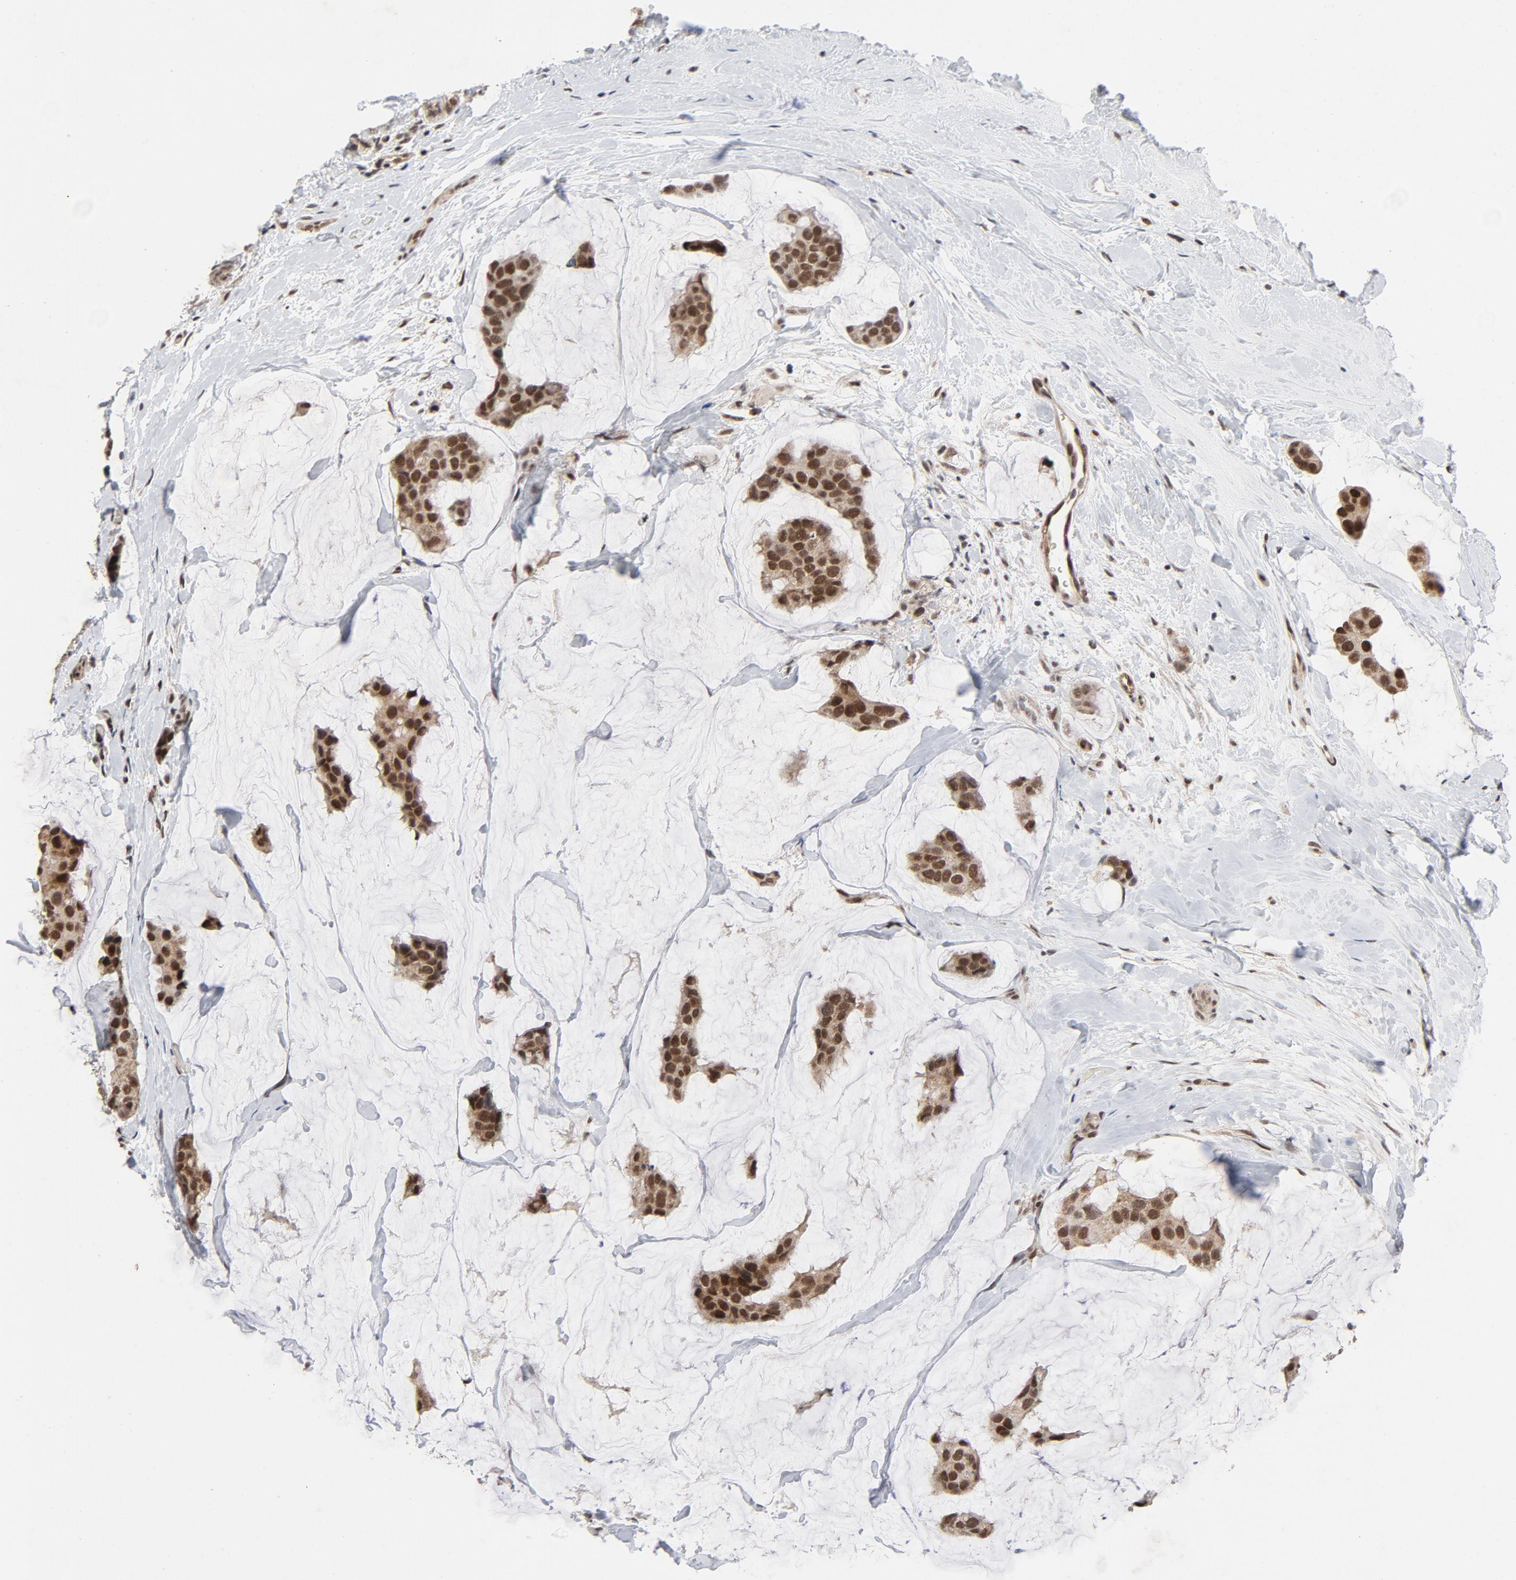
{"staining": {"intensity": "strong", "quantity": ">75%", "location": "nuclear"}, "tissue": "breast cancer", "cell_type": "Tumor cells", "image_type": "cancer", "snomed": [{"axis": "morphology", "description": "Normal tissue, NOS"}, {"axis": "morphology", "description": "Duct carcinoma"}, {"axis": "topography", "description": "Breast"}], "caption": "Breast cancer (infiltrating ductal carcinoma) was stained to show a protein in brown. There is high levels of strong nuclear staining in about >75% of tumor cells.", "gene": "ZKSCAN8", "patient": {"sex": "female", "age": 50}}